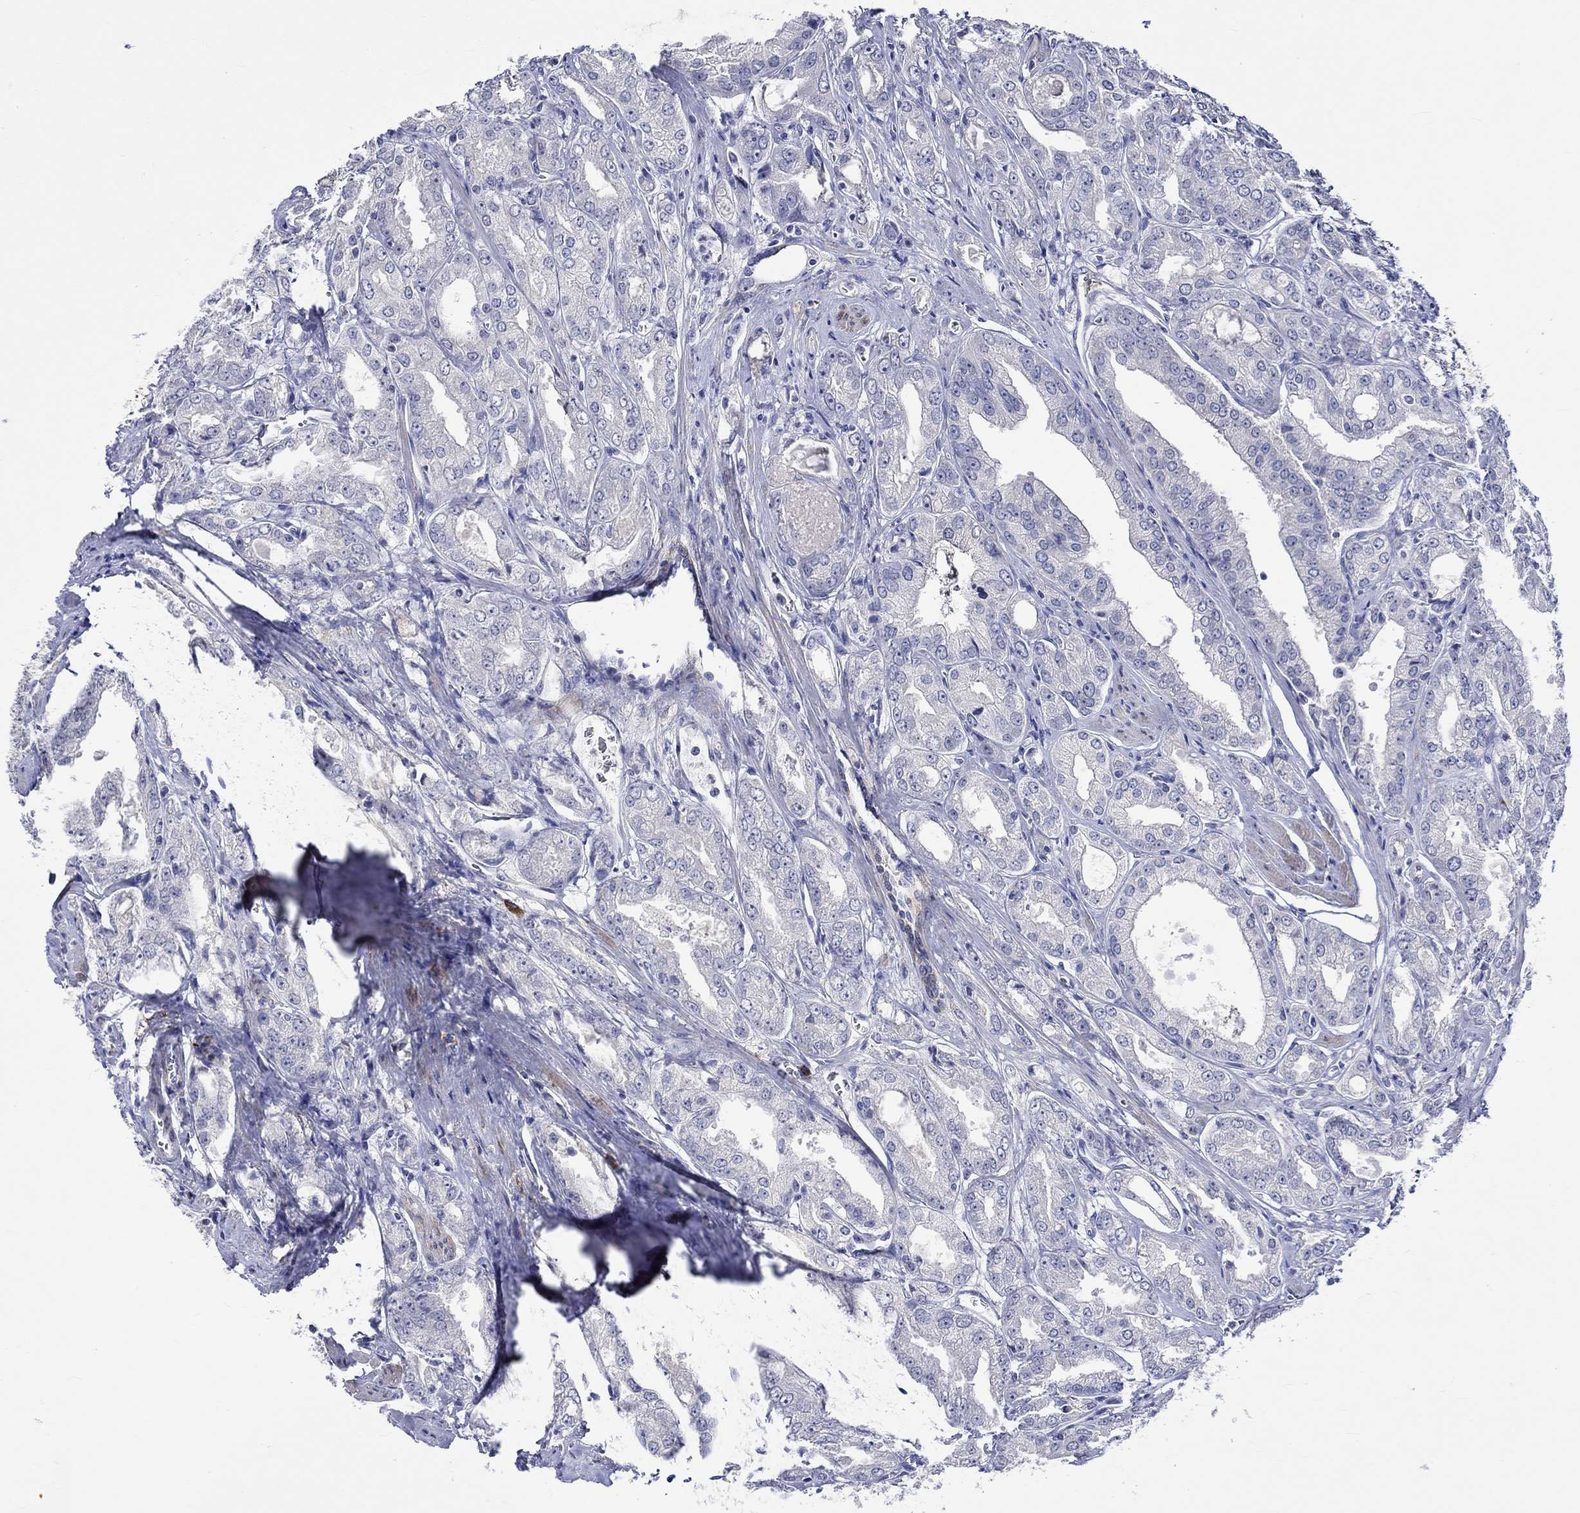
{"staining": {"intensity": "negative", "quantity": "none", "location": "none"}, "tissue": "prostate cancer", "cell_type": "Tumor cells", "image_type": "cancer", "snomed": [{"axis": "morphology", "description": "Adenocarcinoma, NOS"}, {"axis": "morphology", "description": "Adenocarcinoma, High grade"}, {"axis": "topography", "description": "Prostate"}], "caption": "Human adenocarcinoma (prostate) stained for a protein using immunohistochemistry (IHC) shows no positivity in tumor cells.", "gene": "CRYAB", "patient": {"sex": "male", "age": 70}}